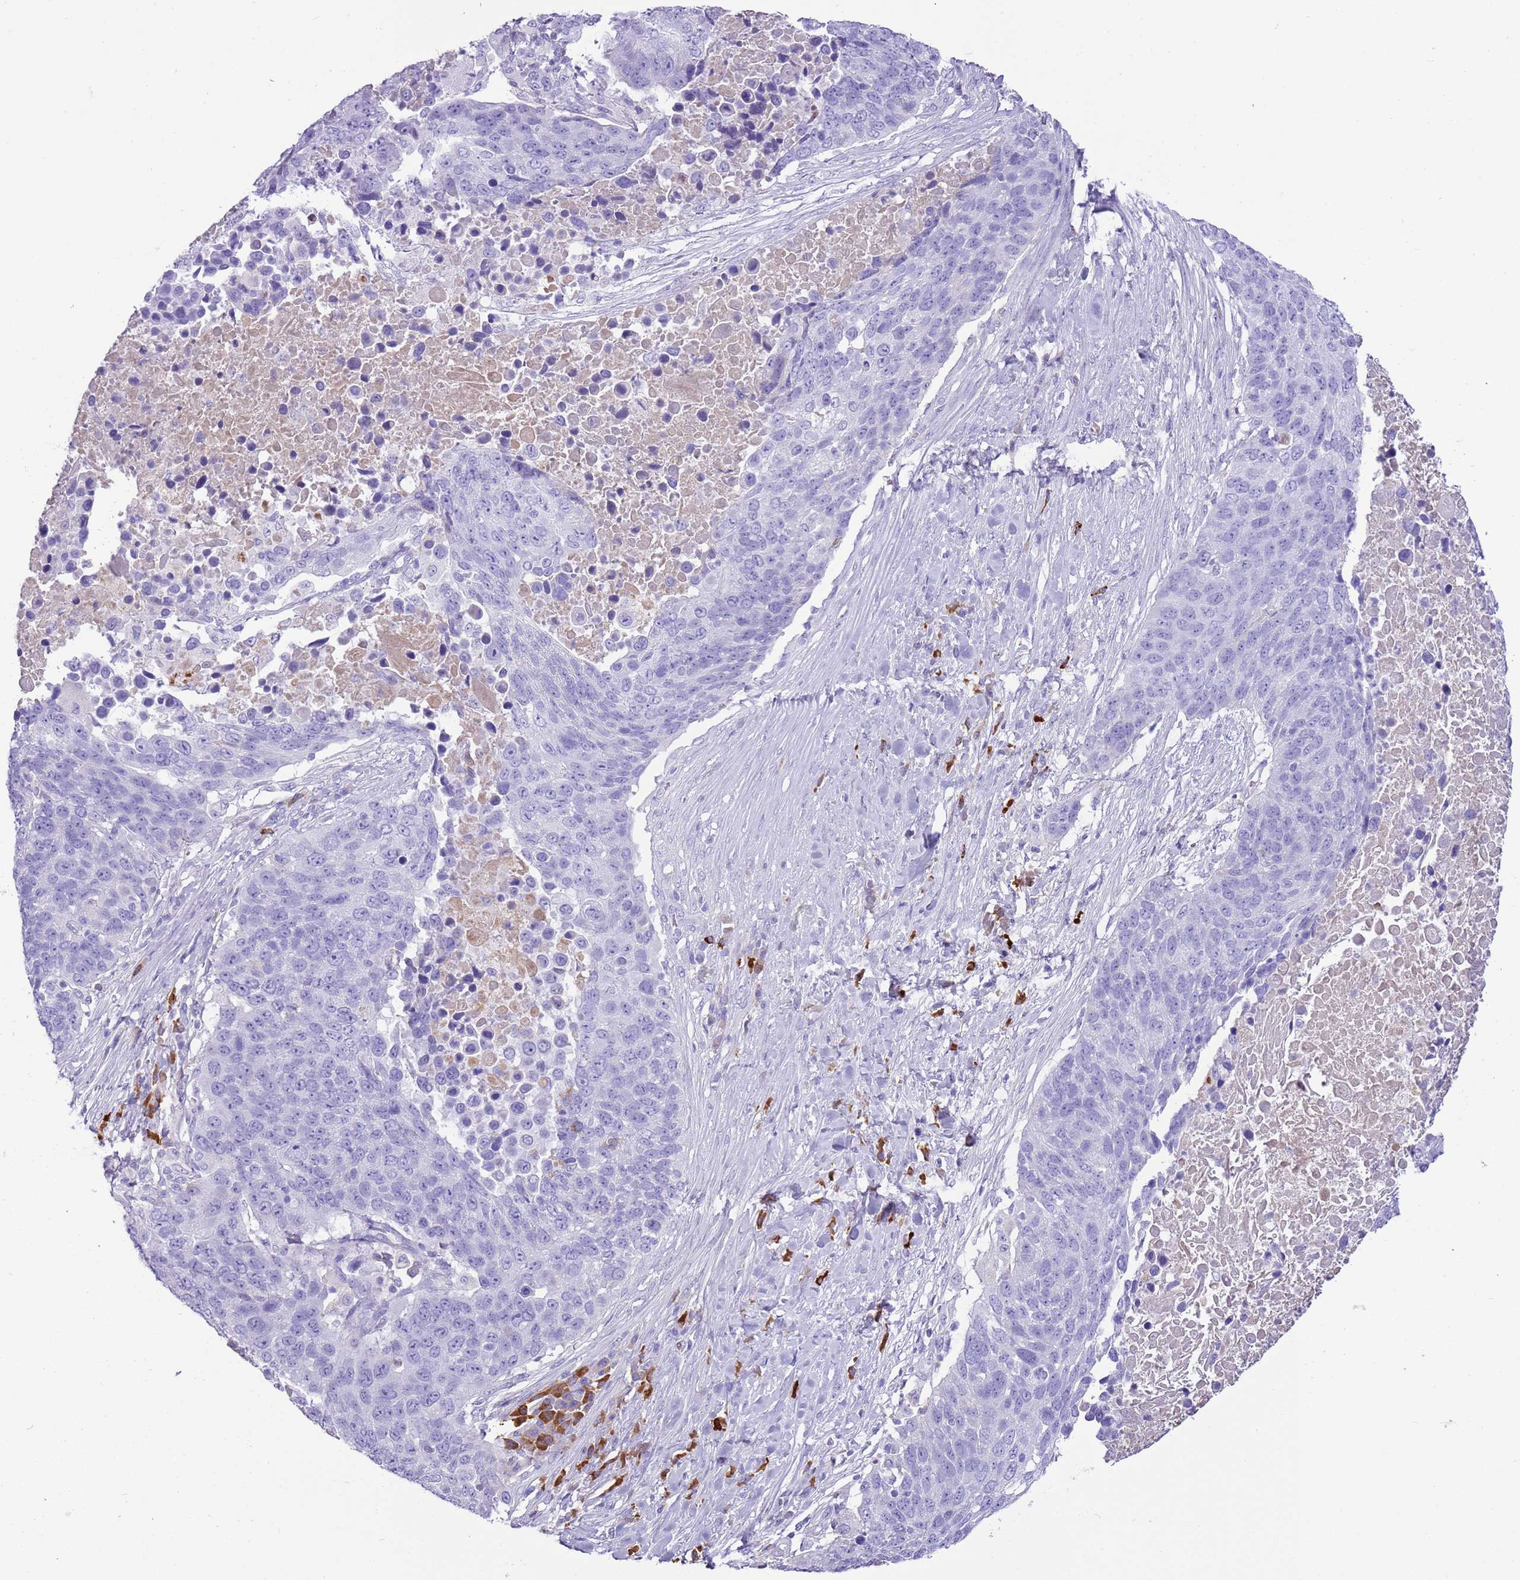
{"staining": {"intensity": "negative", "quantity": "none", "location": "none"}, "tissue": "lung cancer", "cell_type": "Tumor cells", "image_type": "cancer", "snomed": [{"axis": "morphology", "description": "Normal tissue, NOS"}, {"axis": "morphology", "description": "Squamous cell carcinoma, NOS"}, {"axis": "topography", "description": "Lymph node"}, {"axis": "topography", "description": "Lung"}], "caption": "The photomicrograph displays no staining of tumor cells in lung cancer. (DAB (3,3'-diaminobenzidine) IHC with hematoxylin counter stain).", "gene": "IGKV3D-11", "patient": {"sex": "male", "age": 66}}